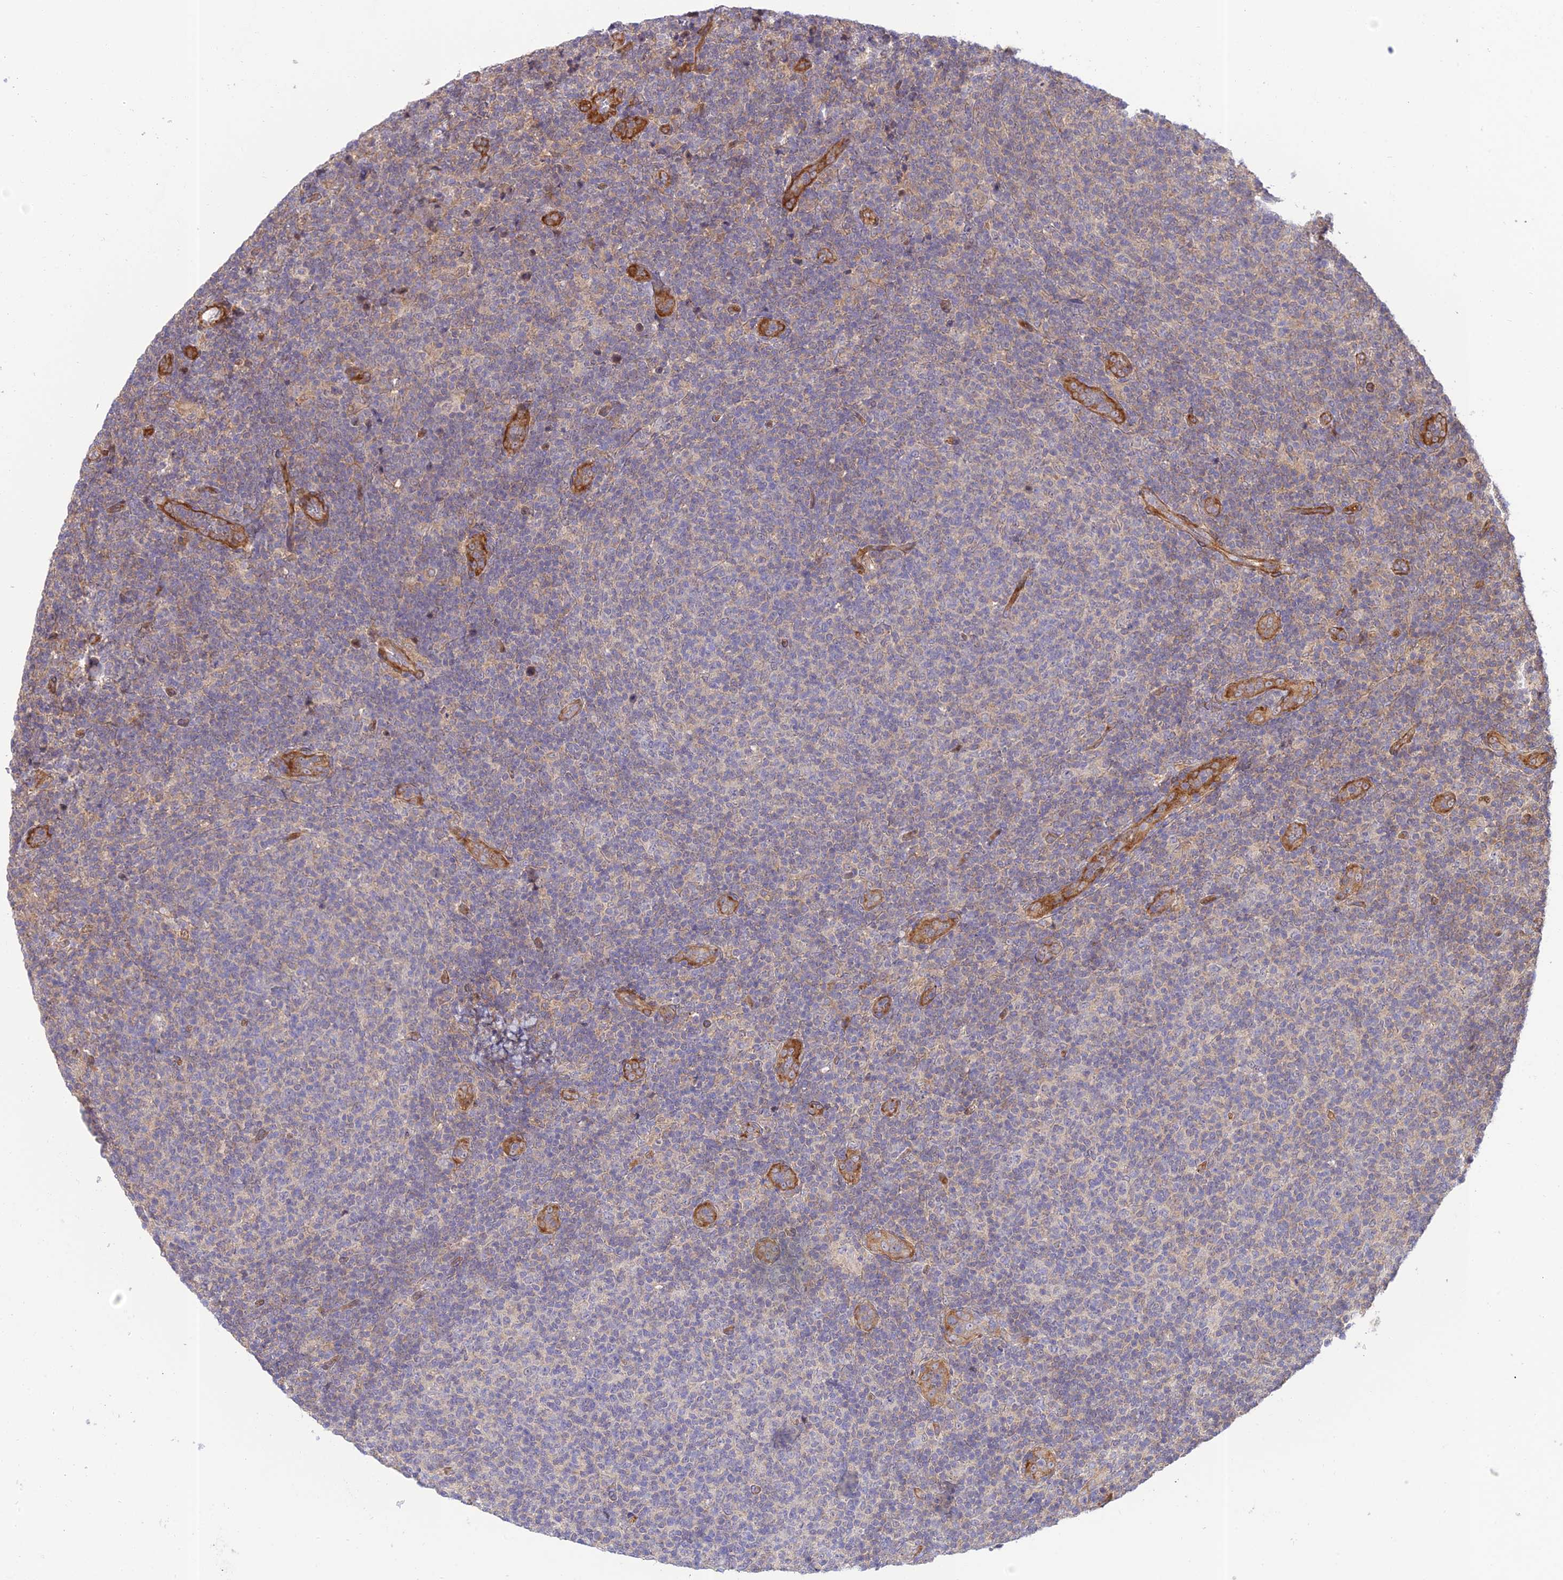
{"staining": {"intensity": "negative", "quantity": "none", "location": "none"}, "tissue": "lymphoma", "cell_type": "Tumor cells", "image_type": "cancer", "snomed": [{"axis": "morphology", "description": "Malignant lymphoma, non-Hodgkin's type, Low grade"}, {"axis": "topography", "description": "Lymph node"}], "caption": "Immunohistochemistry of human low-grade malignant lymphoma, non-Hodgkin's type displays no staining in tumor cells. Brightfield microscopy of immunohistochemistry stained with DAB (3,3'-diaminobenzidine) (brown) and hematoxylin (blue), captured at high magnification.", "gene": "ZNF584", "patient": {"sex": "male", "age": 66}}